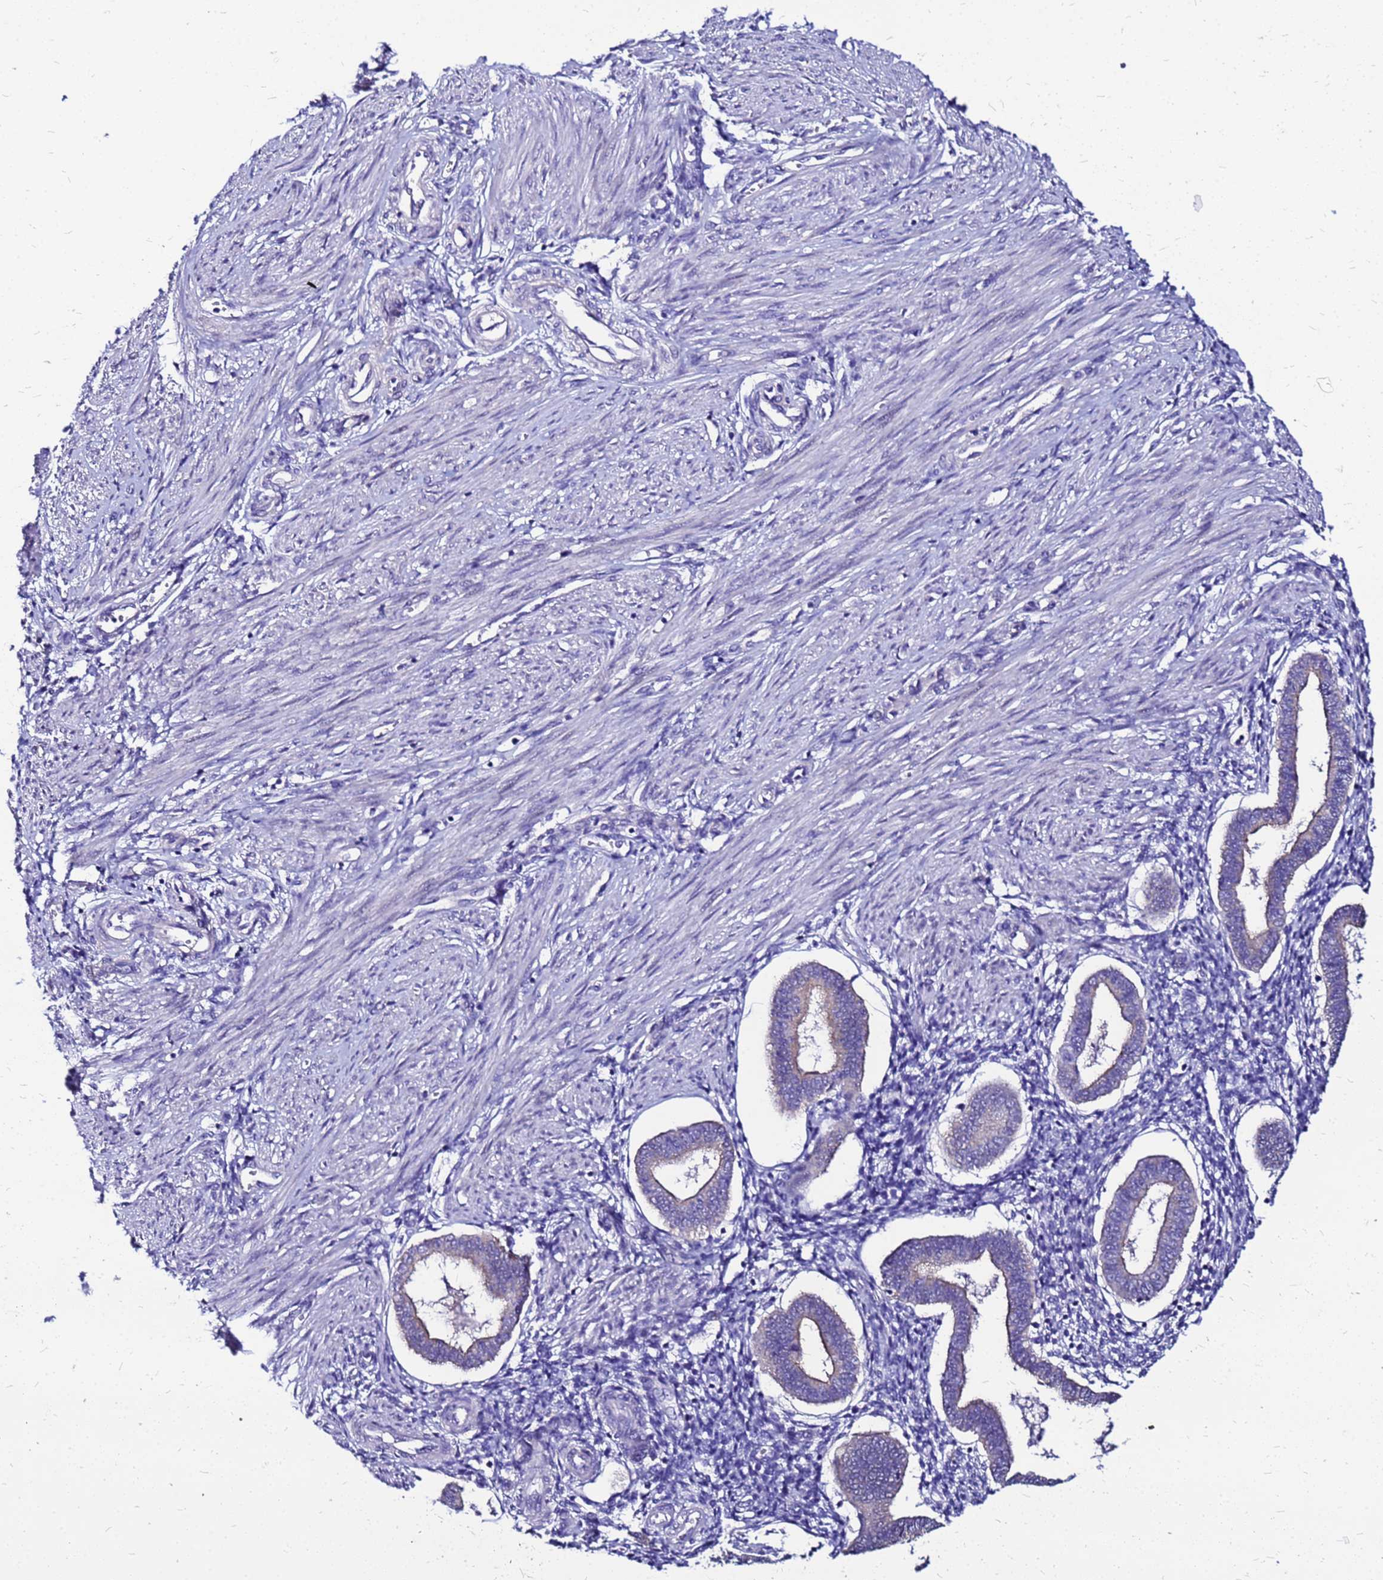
{"staining": {"intensity": "negative", "quantity": "none", "location": "none"}, "tissue": "endometrium", "cell_type": "Cells in endometrial stroma", "image_type": "normal", "snomed": [{"axis": "morphology", "description": "Normal tissue, NOS"}, {"axis": "topography", "description": "Endometrium"}], "caption": "DAB immunohistochemical staining of benign human endometrium displays no significant staining in cells in endometrial stroma. (DAB (3,3'-diaminobenzidine) immunohistochemistry visualized using brightfield microscopy, high magnification).", "gene": "ARHGEF35", "patient": {"sex": "female", "age": 24}}